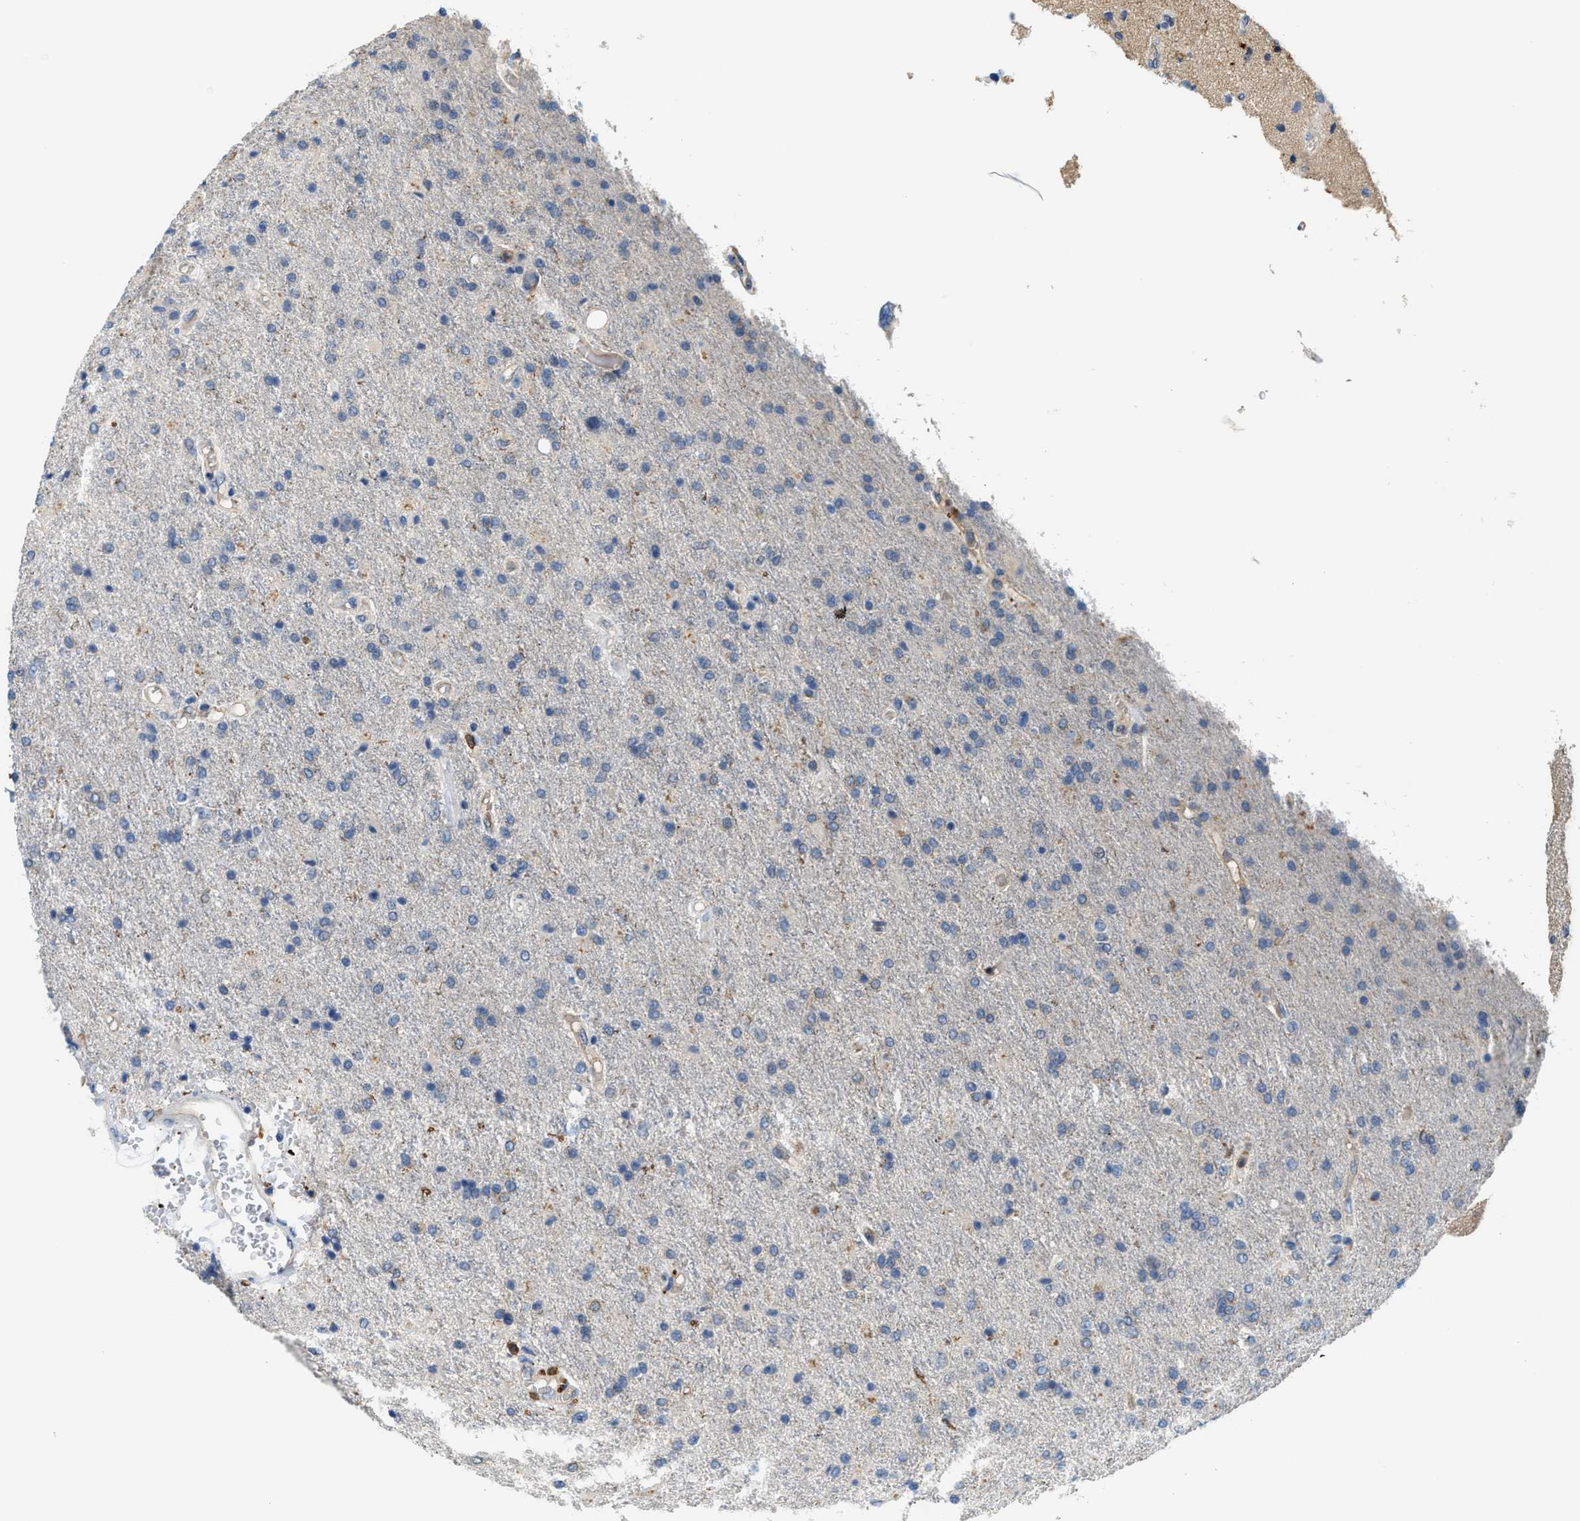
{"staining": {"intensity": "weak", "quantity": "<25%", "location": "cytoplasmic/membranous"}, "tissue": "glioma", "cell_type": "Tumor cells", "image_type": "cancer", "snomed": [{"axis": "morphology", "description": "Glioma, malignant, High grade"}, {"axis": "topography", "description": "Brain"}], "caption": "A high-resolution image shows IHC staining of glioma, which demonstrates no significant positivity in tumor cells. Nuclei are stained in blue.", "gene": "MYO1G", "patient": {"sex": "male", "age": 72}}